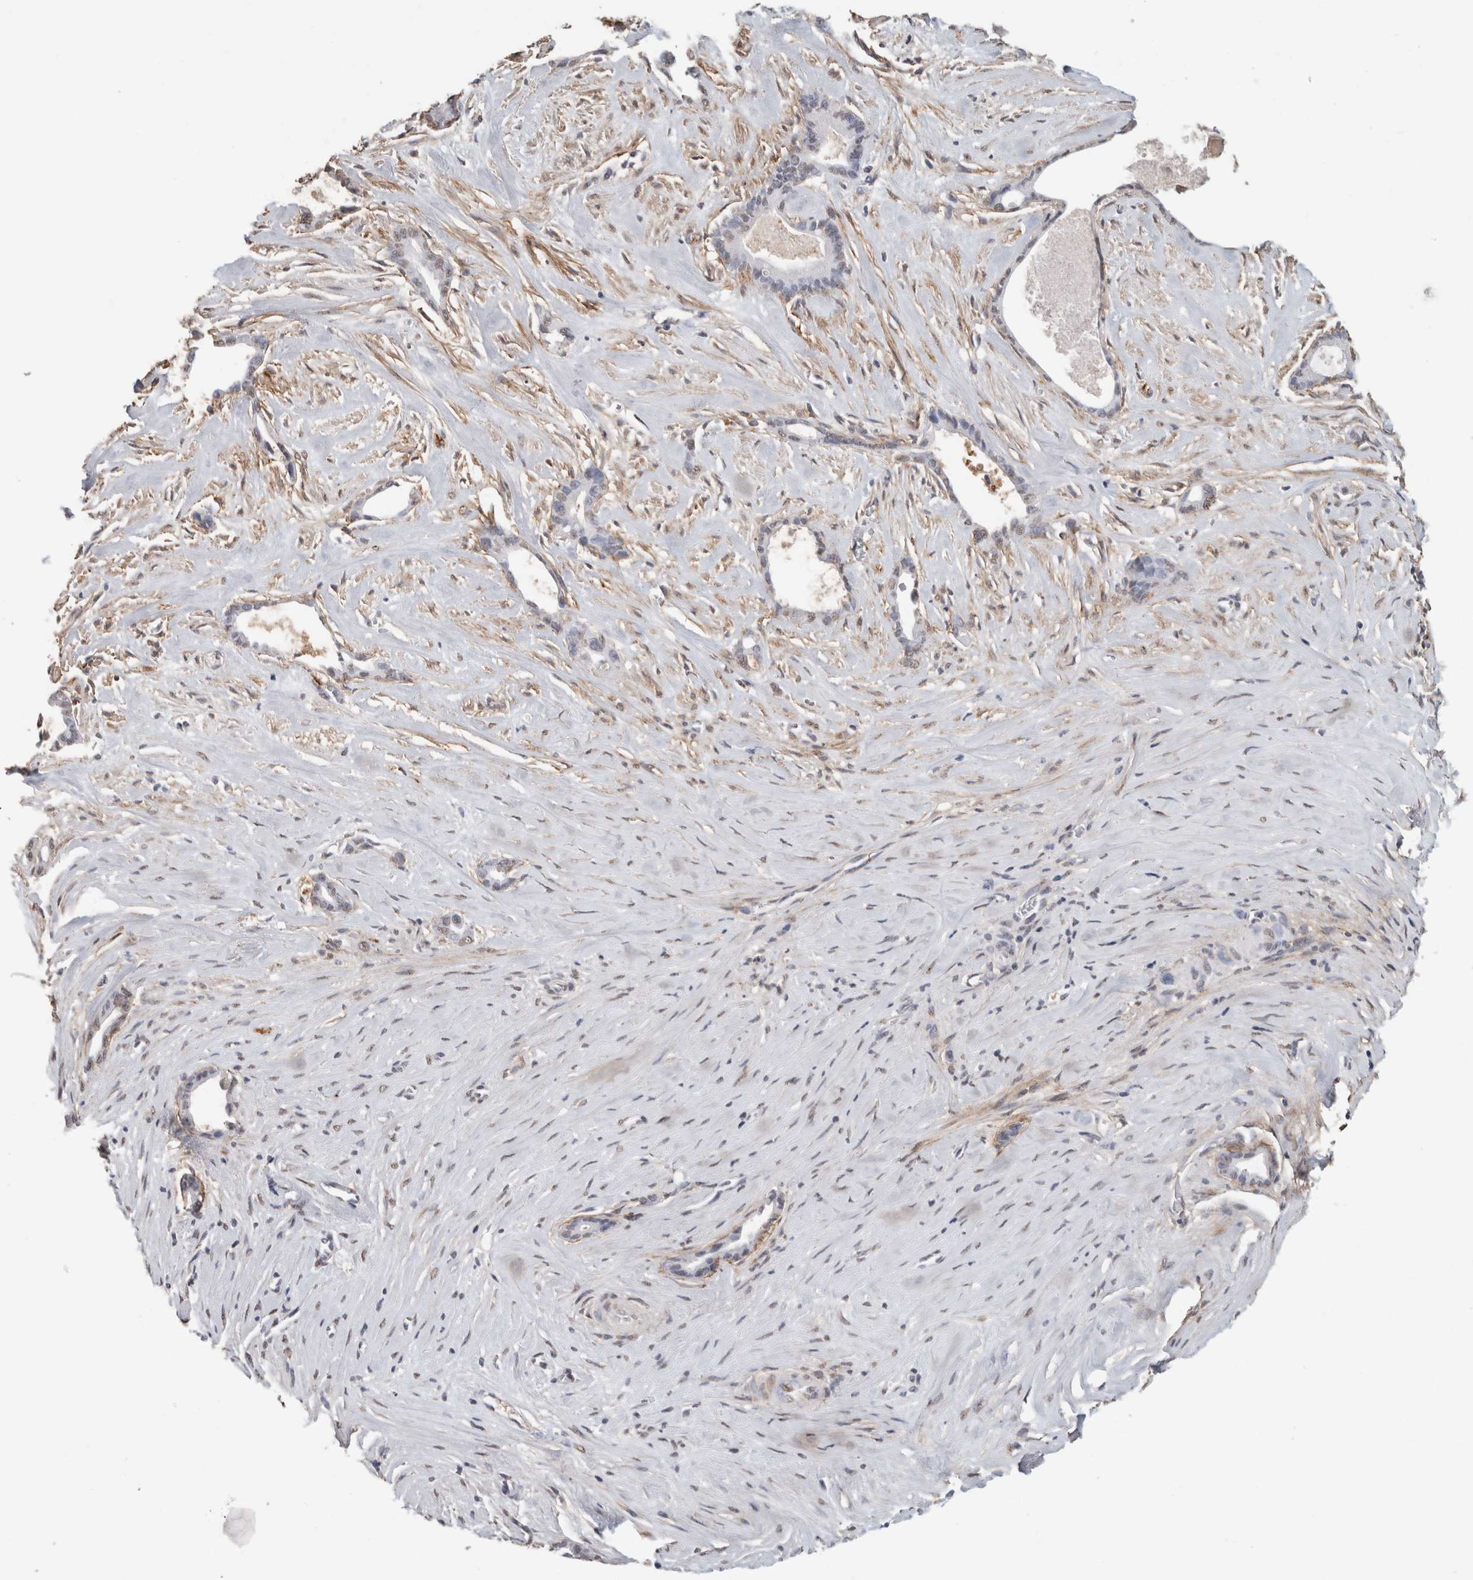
{"staining": {"intensity": "negative", "quantity": "none", "location": "none"}, "tissue": "liver cancer", "cell_type": "Tumor cells", "image_type": "cancer", "snomed": [{"axis": "morphology", "description": "Cholangiocarcinoma"}, {"axis": "topography", "description": "Liver"}], "caption": "High power microscopy histopathology image of an immunohistochemistry photomicrograph of cholangiocarcinoma (liver), revealing no significant expression in tumor cells.", "gene": "LTBP1", "patient": {"sex": "female", "age": 55}}